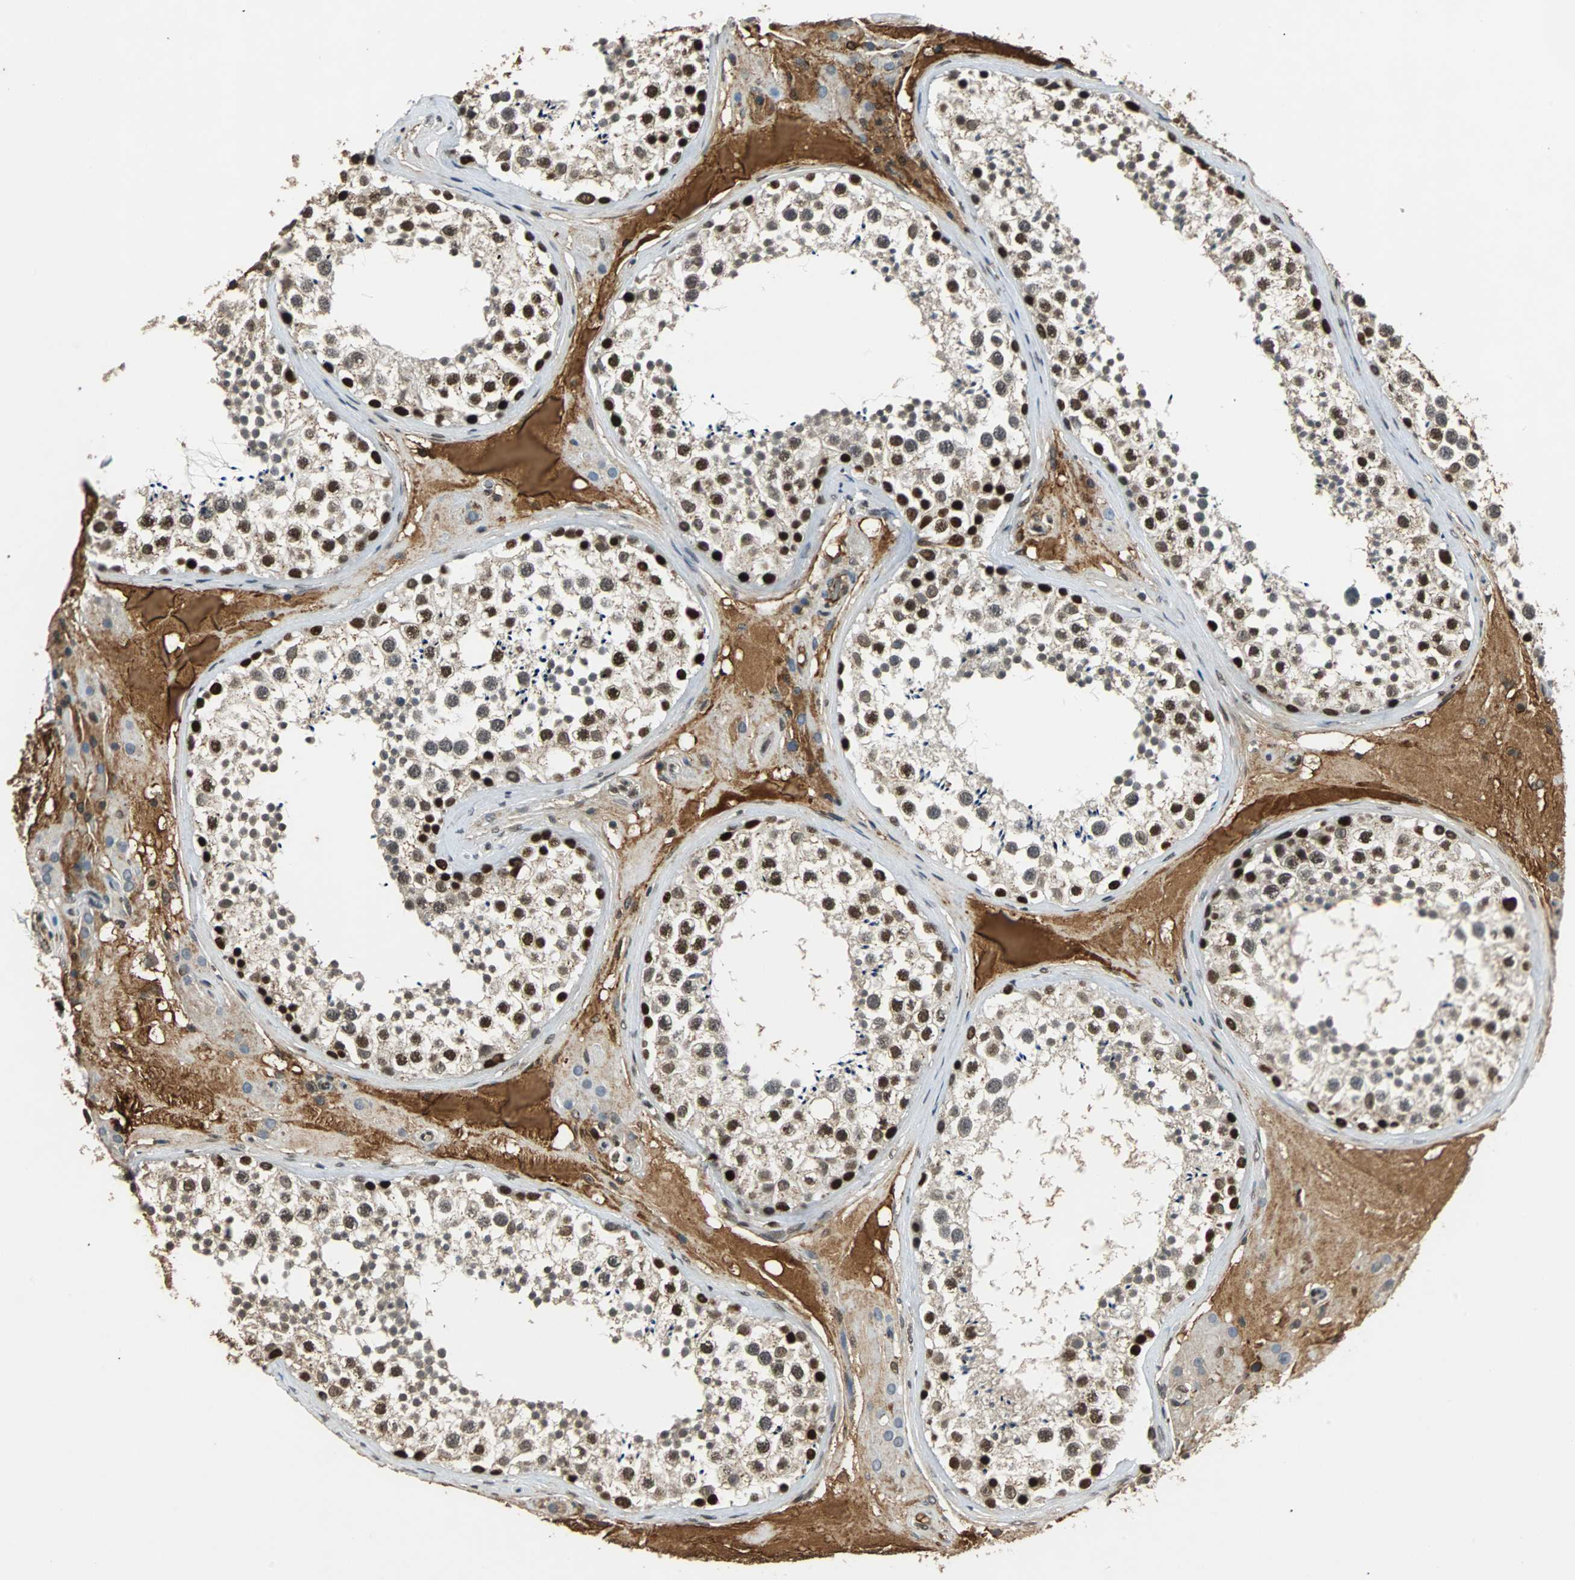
{"staining": {"intensity": "strong", "quantity": ">75%", "location": "nuclear"}, "tissue": "testis", "cell_type": "Cells in seminiferous ducts", "image_type": "normal", "snomed": [{"axis": "morphology", "description": "Normal tissue, NOS"}, {"axis": "topography", "description": "Testis"}], "caption": "A high-resolution histopathology image shows immunohistochemistry (IHC) staining of normal testis, which demonstrates strong nuclear positivity in about >75% of cells in seminiferous ducts. Using DAB (brown) and hematoxylin (blue) stains, captured at high magnification using brightfield microscopy.", "gene": "PHC1", "patient": {"sex": "male", "age": 46}}